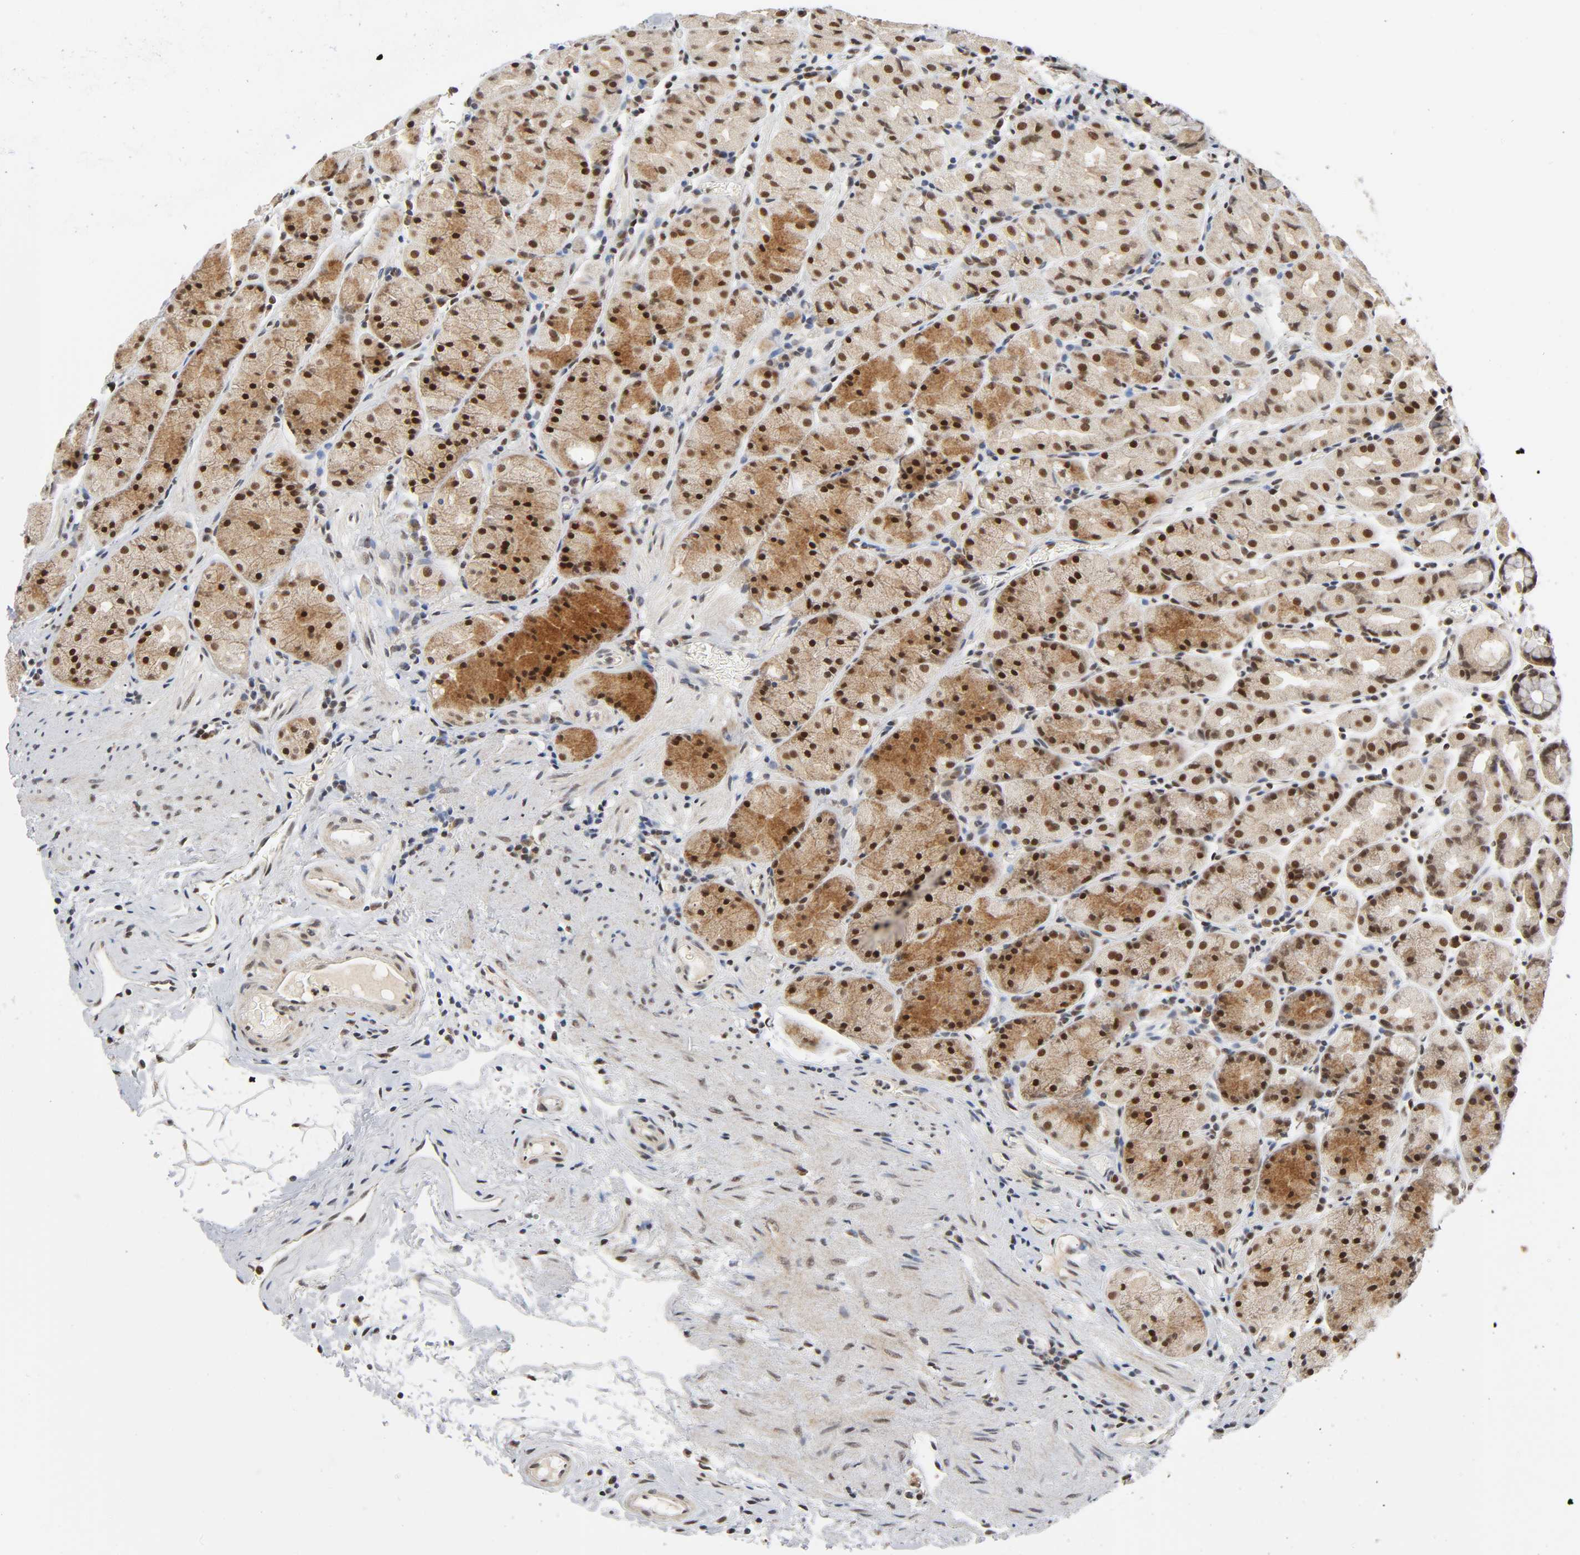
{"staining": {"intensity": "moderate", "quantity": ">75%", "location": "cytoplasmic/membranous,nuclear"}, "tissue": "stomach", "cell_type": "Glandular cells", "image_type": "normal", "snomed": [{"axis": "morphology", "description": "Normal tissue, NOS"}, {"axis": "topography", "description": "Stomach, lower"}], "caption": "The histopathology image demonstrates immunohistochemical staining of unremarkable stomach. There is moderate cytoplasmic/membranous,nuclear expression is present in approximately >75% of glandular cells.", "gene": "KAT2B", "patient": {"sex": "male", "age": 56}}